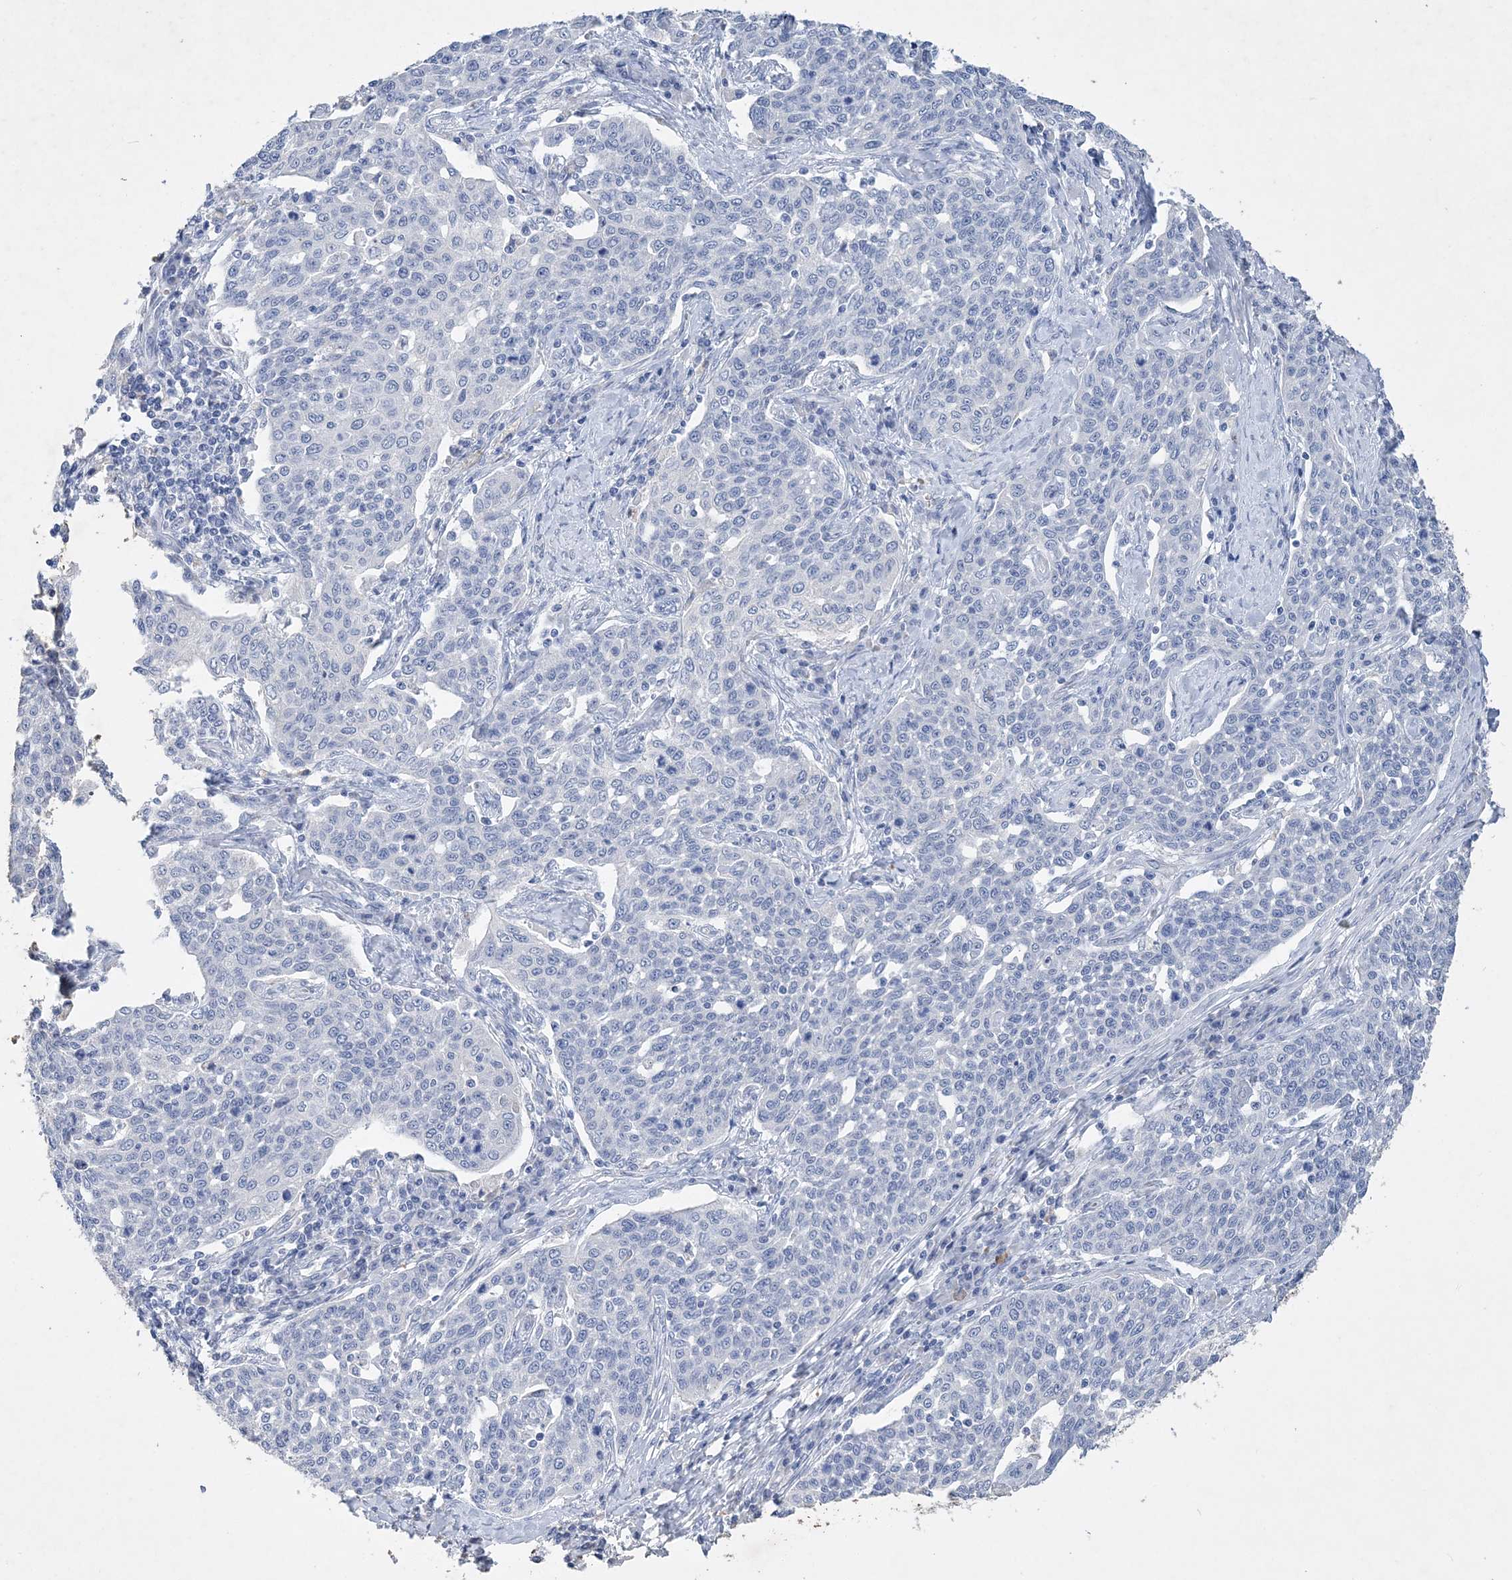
{"staining": {"intensity": "negative", "quantity": "none", "location": "none"}, "tissue": "cervical cancer", "cell_type": "Tumor cells", "image_type": "cancer", "snomed": [{"axis": "morphology", "description": "Squamous cell carcinoma, NOS"}, {"axis": "topography", "description": "Cervix"}], "caption": "Tumor cells are negative for protein expression in human squamous cell carcinoma (cervical). Brightfield microscopy of IHC stained with DAB (brown) and hematoxylin (blue), captured at high magnification.", "gene": "COPS8", "patient": {"sex": "female", "age": 34}}